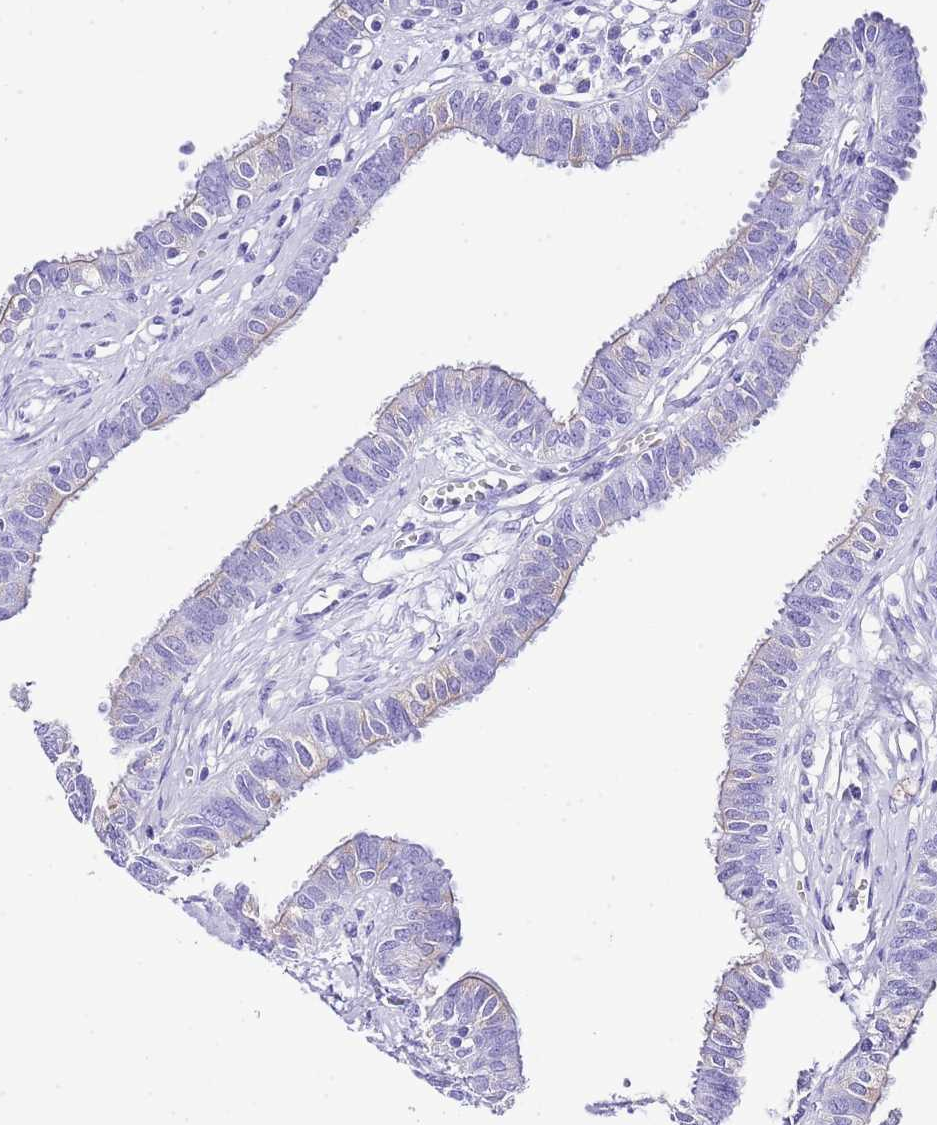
{"staining": {"intensity": "moderate", "quantity": "<25%", "location": "cytoplasmic/membranous"}, "tissue": "fallopian tube", "cell_type": "Glandular cells", "image_type": "normal", "snomed": [{"axis": "morphology", "description": "Normal tissue, NOS"}, {"axis": "morphology", "description": "Carcinoma, NOS"}, {"axis": "topography", "description": "Fallopian tube"}, {"axis": "topography", "description": "Ovary"}], "caption": "The histopathology image shows staining of normal fallopian tube, revealing moderate cytoplasmic/membranous protein positivity (brown color) within glandular cells. (brown staining indicates protein expression, while blue staining denotes nuclei).", "gene": "KCNC1", "patient": {"sex": "female", "age": 59}}